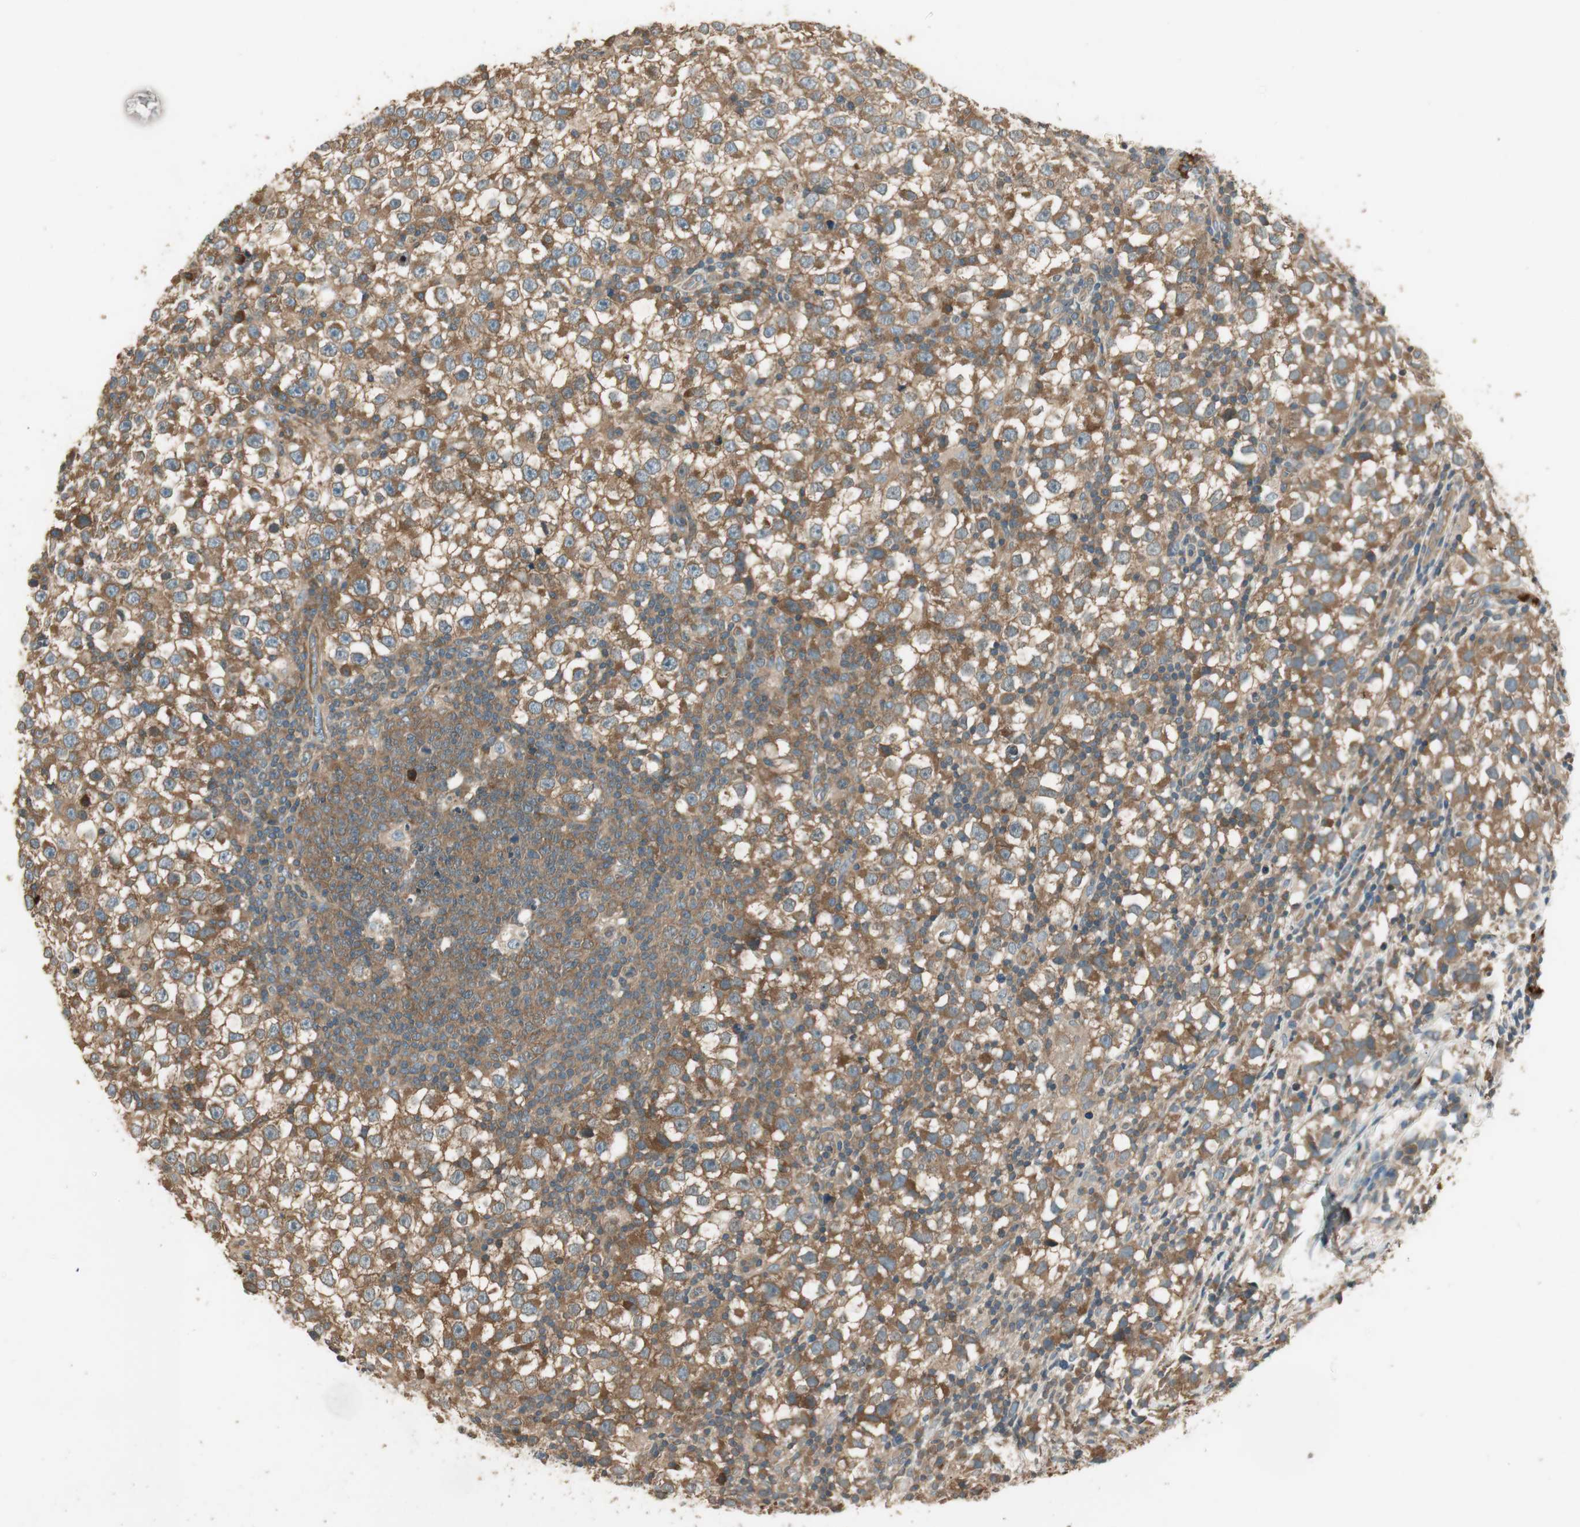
{"staining": {"intensity": "moderate", "quantity": ">75%", "location": "cytoplasmic/membranous"}, "tissue": "testis cancer", "cell_type": "Tumor cells", "image_type": "cancer", "snomed": [{"axis": "morphology", "description": "Seminoma, NOS"}, {"axis": "topography", "description": "Testis"}], "caption": "Seminoma (testis) was stained to show a protein in brown. There is medium levels of moderate cytoplasmic/membranous expression in approximately >75% of tumor cells. (Brightfield microscopy of DAB IHC at high magnification).", "gene": "PFDN5", "patient": {"sex": "male", "age": 65}}